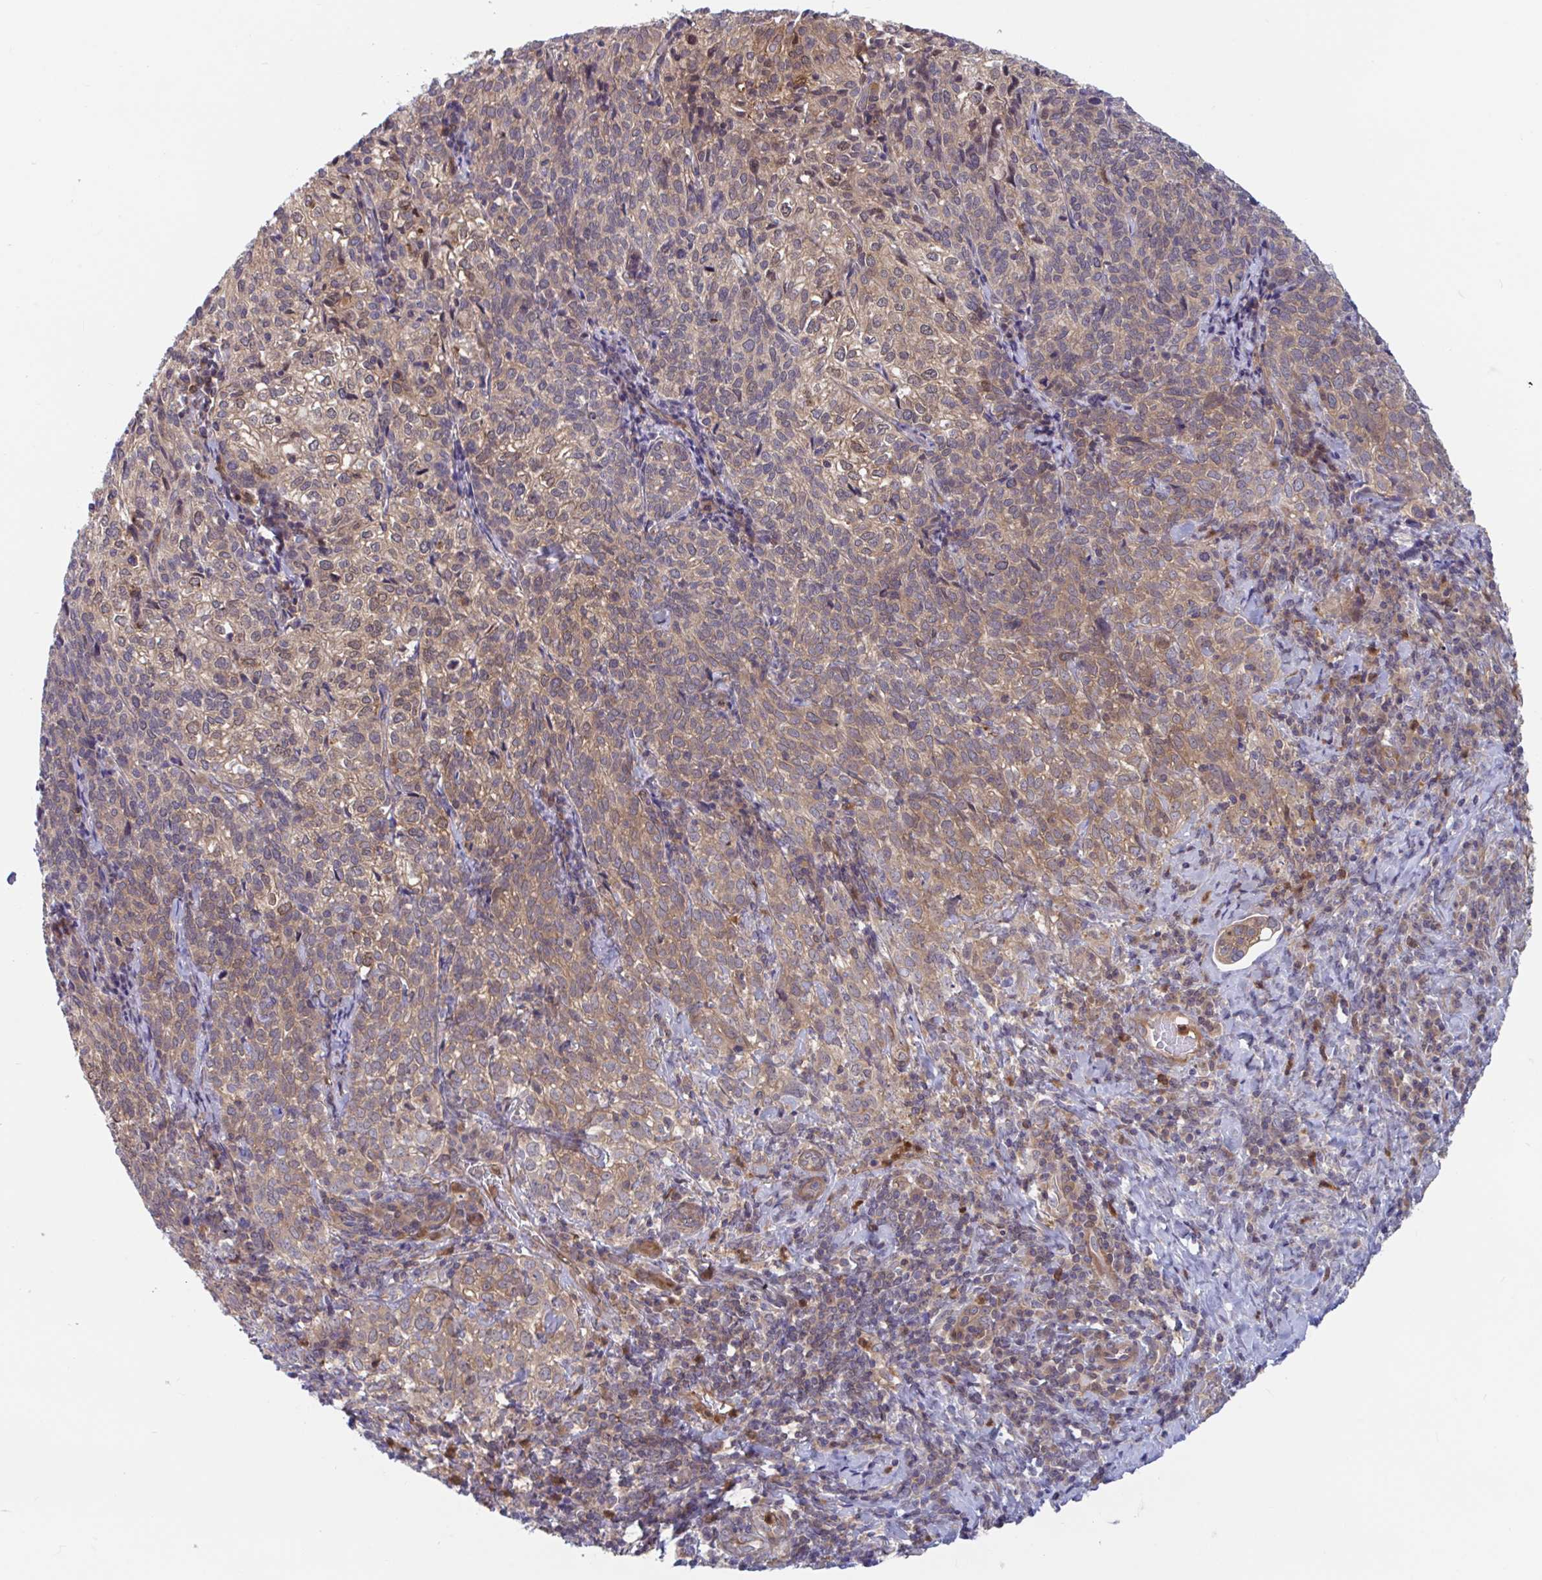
{"staining": {"intensity": "moderate", "quantity": "25%-75%", "location": "cytoplasmic/membranous,nuclear"}, "tissue": "cervical cancer", "cell_type": "Tumor cells", "image_type": "cancer", "snomed": [{"axis": "morphology", "description": "Normal tissue, NOS"}, {"axis": "morphology", "description": "Squamous cell carcinoma, NOS"}, {"axis": "topography", "description": "Vagina"}, {"axis": "topography", "description": "Cervix"}], "caption": "This is a photomicrograph of immunohistochemistry (IHC) staining of cervical squamous cell carcinoma, which shows moderate positivity in the cytoplasmic/membranous and nuclear of tumor cells.", "gene": "LMNTD2", "patient": {"sex": "female", "age": 45}}